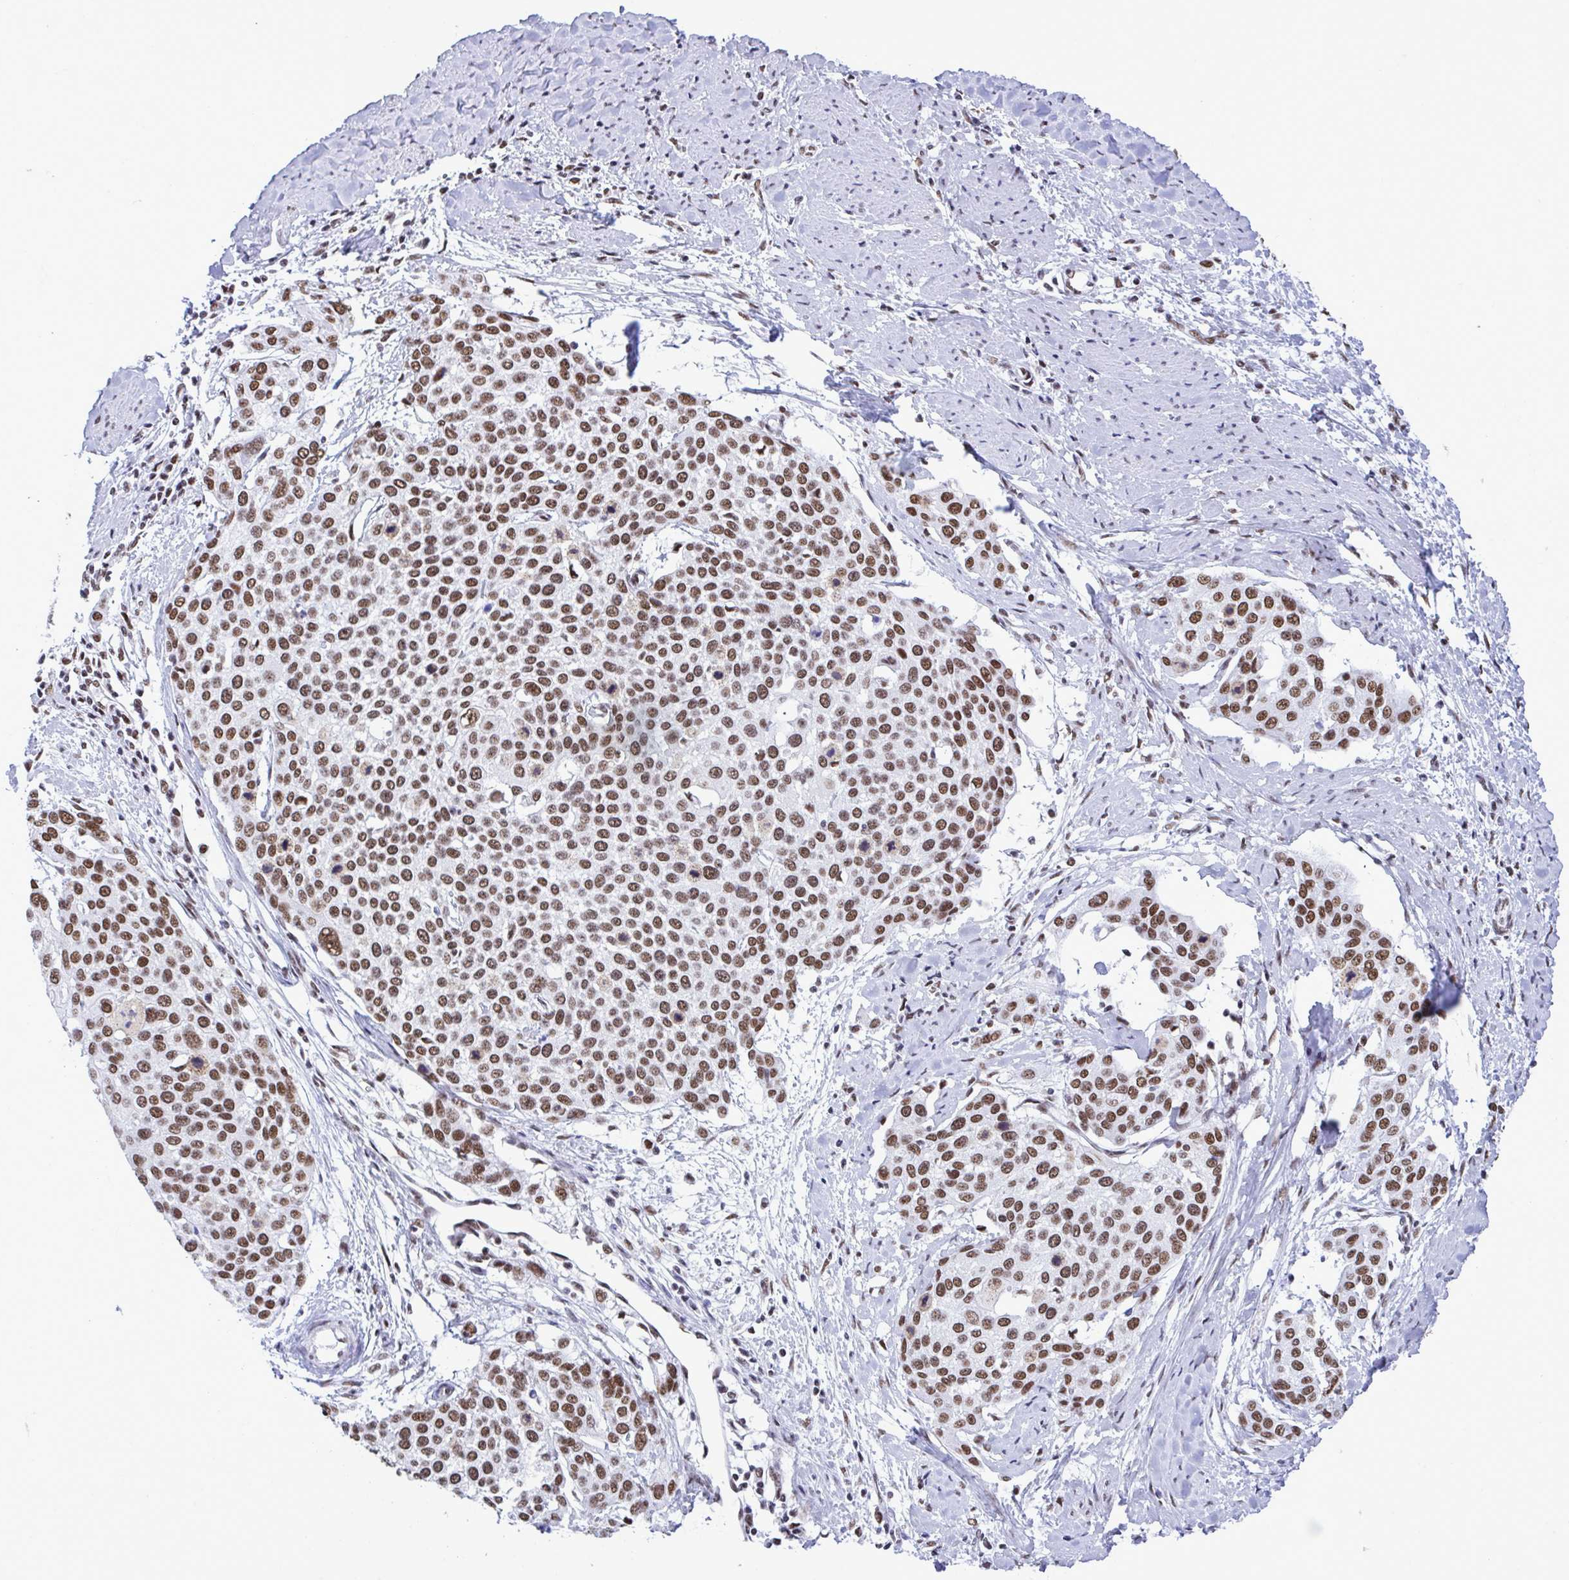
{"staining": {"intensity": "moderate", "quantity": ">75%", "location": "nuclear"}, "tissue": "cervical cancer", "cell_type": "Tumor cells", "image_type": "cancer", "snomed": [{"axis": "morphology", "description": "Squamous cell carcinoma, NOS"}, {"axis": "topography", "description": "Cervix"}], "caption": "A brown stain shows moderate nuclear expression of a protein in cervical cancer (squamous cell carcinoma) tumor cells.", "gene": "DDX52", "patient": {"sex": "female", "age": 44}}